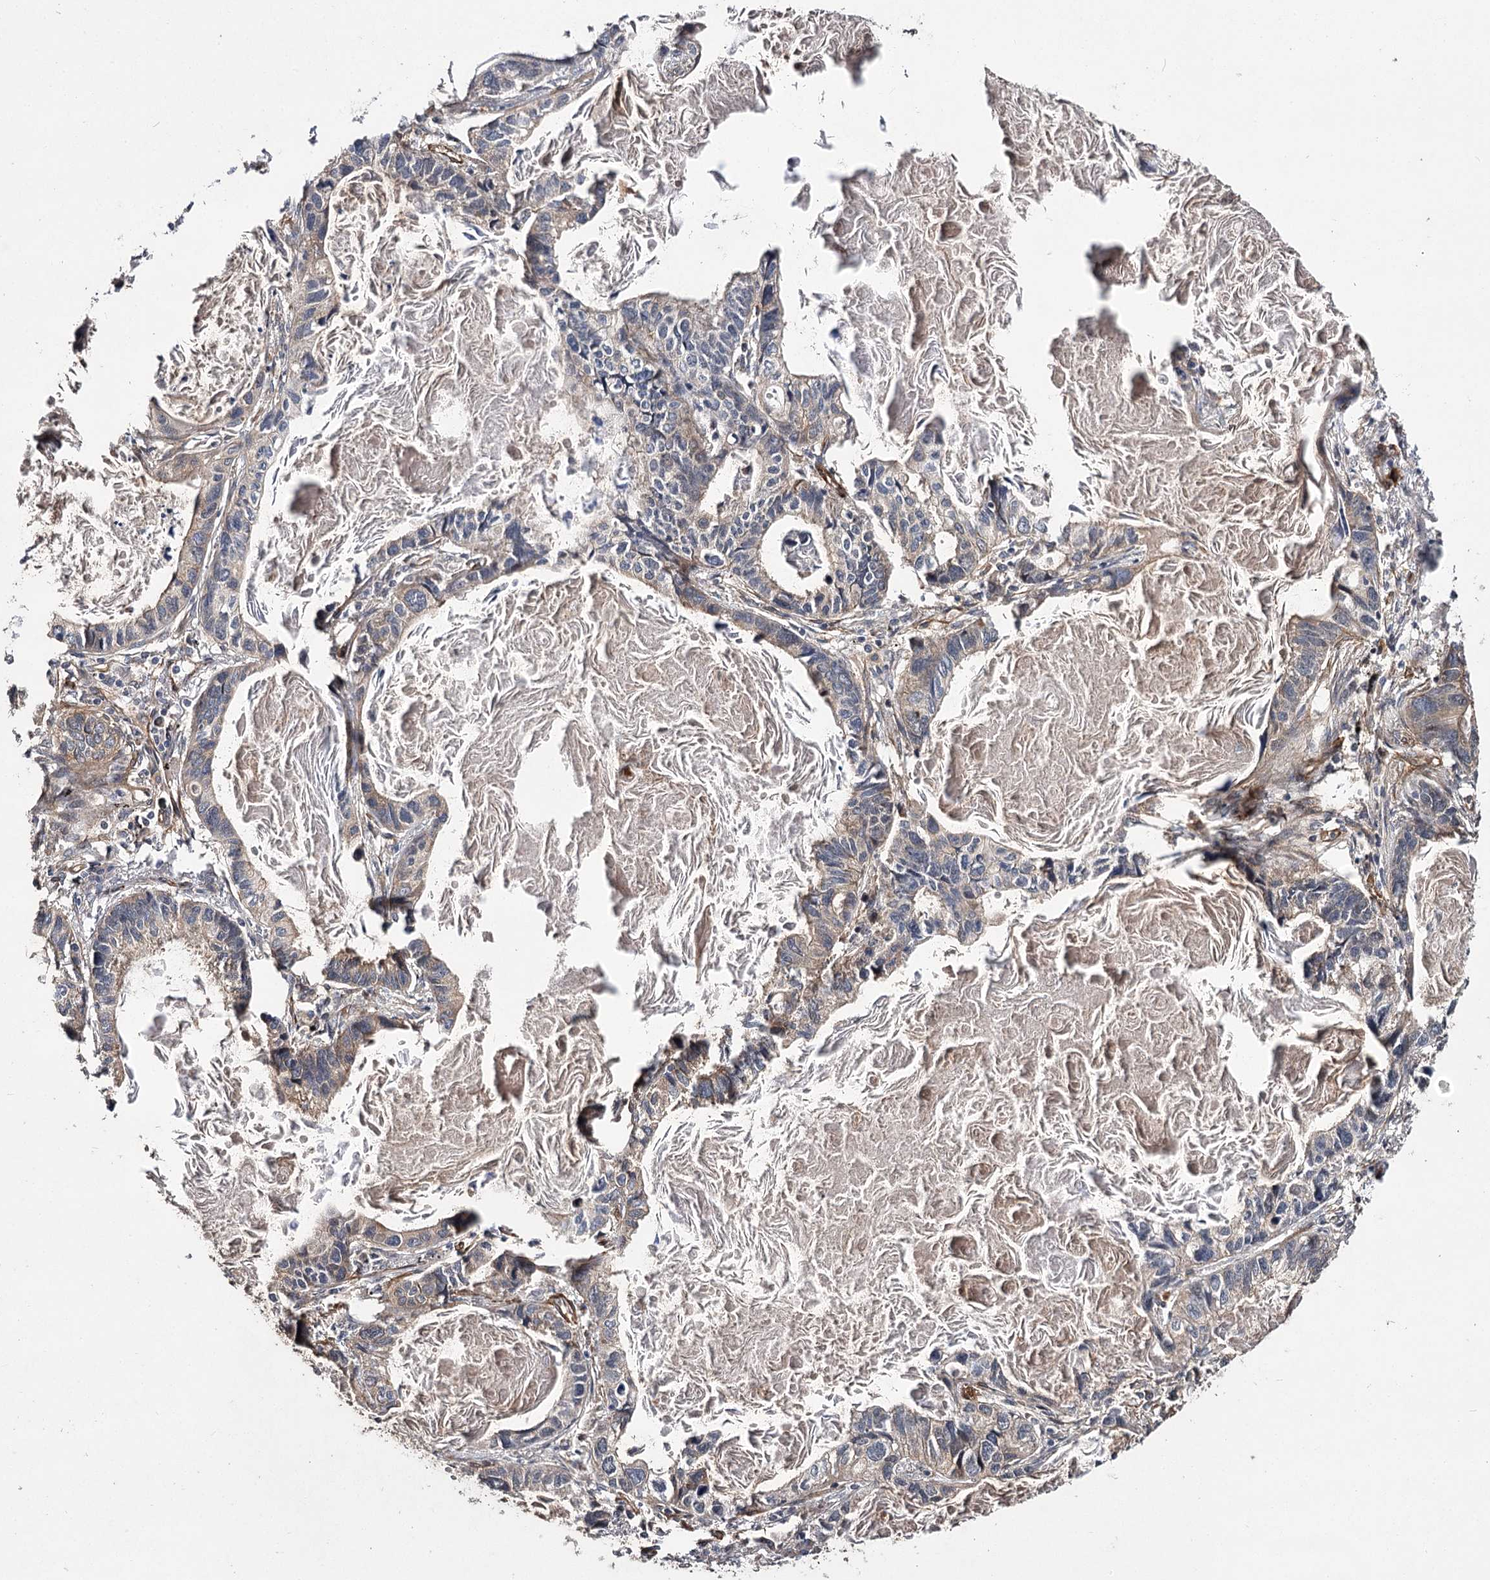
{"staining": {"intensity": "weak", "quantity": ">75%", "location": "cytoplasmic/membranous"}, "tissue": "lung cancer", "cell_type": "Tumor cells", "image_type": "cancer", "snomed": [{"axis": "morphology", "description": "Adenocarcinoma, NOS"}, {"axis": "topography", "description": "Lung"}], "caption": "The photomicrograph reveals immunohistochemical staining of lung adenocarcinoma. There is weak cytoplasmic/membranous positivity is identified in about >75% of tumor cells.", "gene": "MYO1C", "patient": {"sex": "male", "age": 67}}